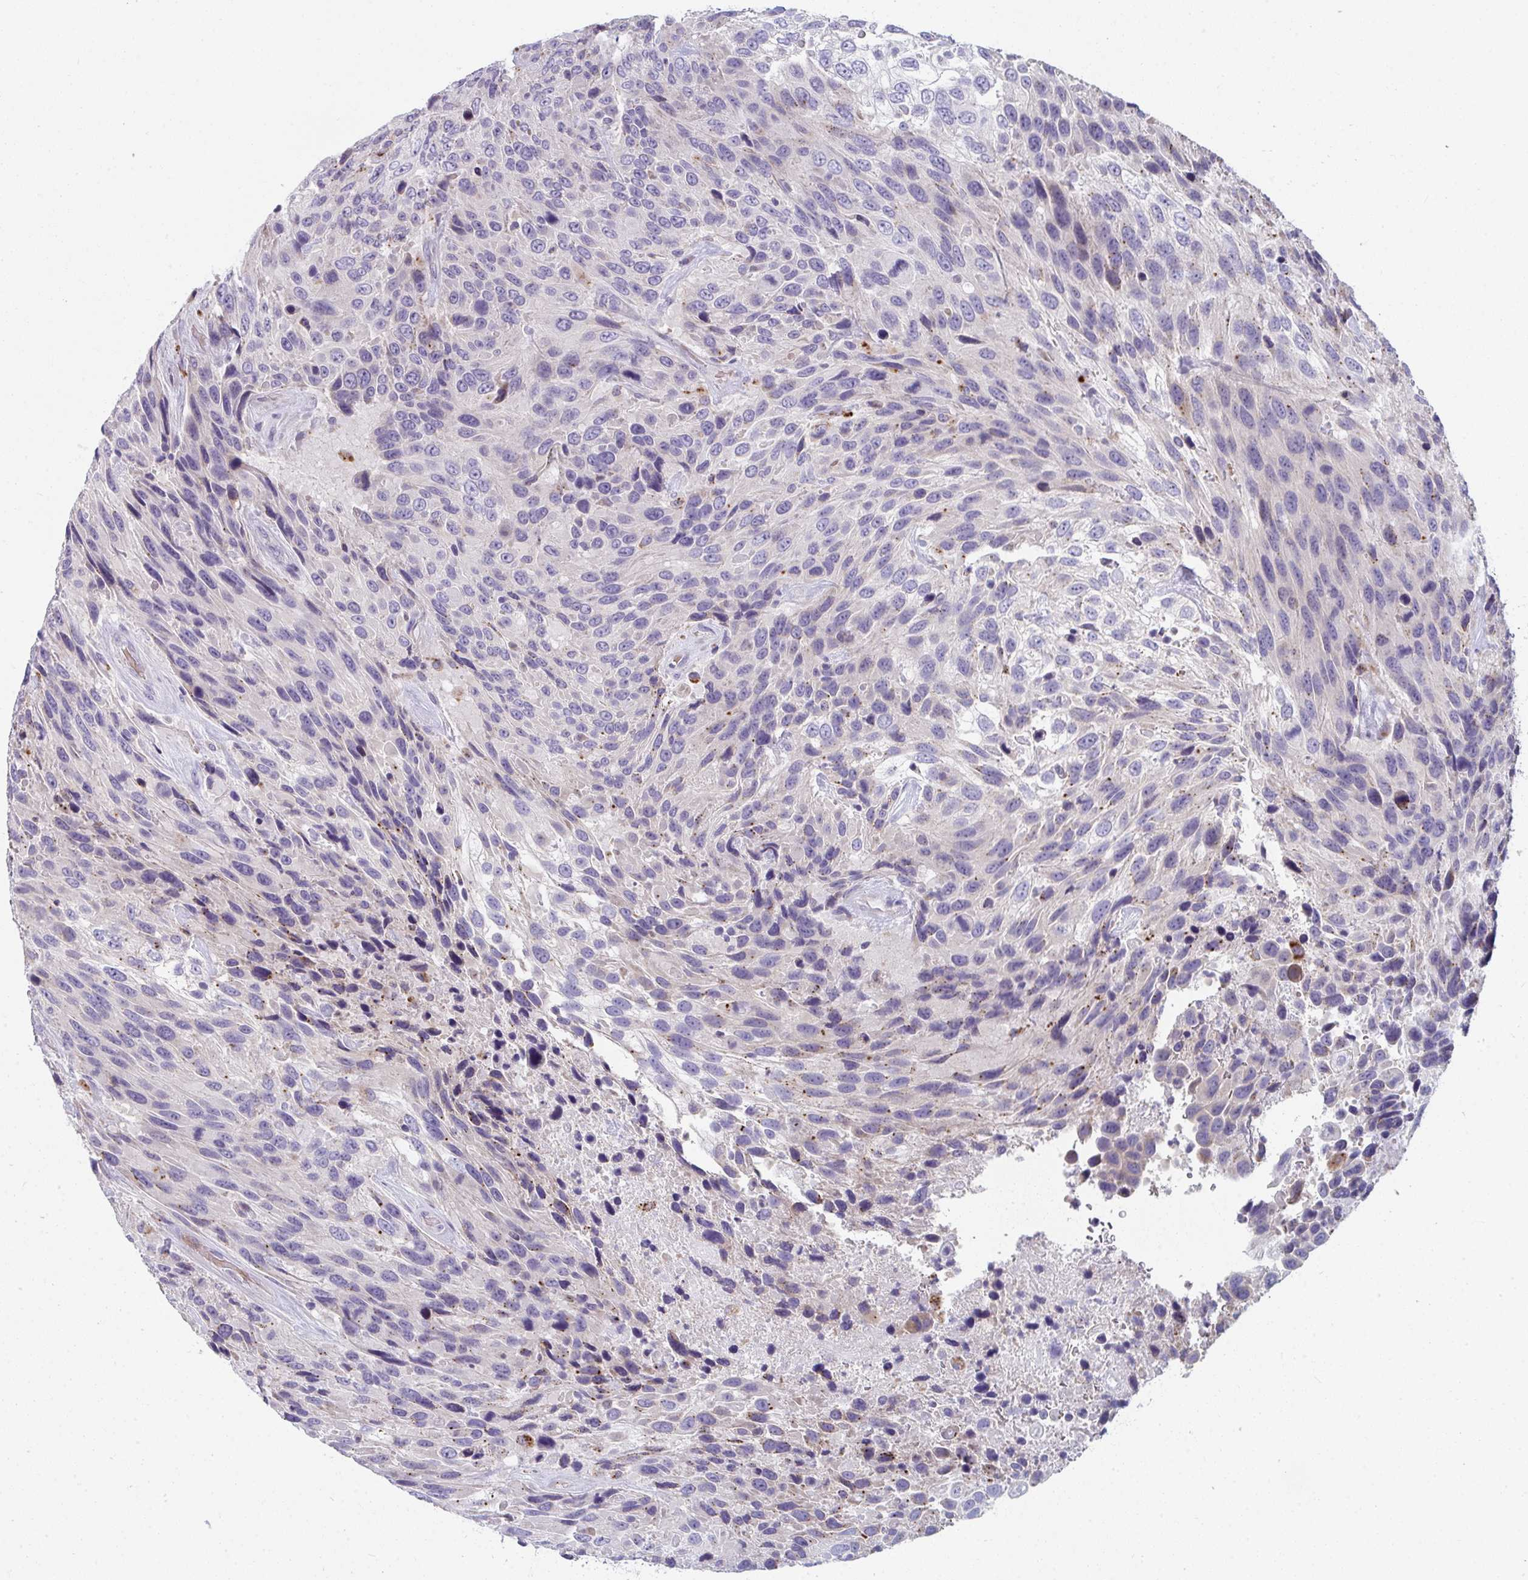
{"staining": {"intensity": "strong", "quantity": "<25%", "location": "cytoplasmic/membranous"}, "tissue": "urothelial cancer", "cell_type": "Tumor cells", "image_type": "cancer", "snomed": [{"axis": "morphology", "description": "Urothelial carcinoma, High grade"}, {"axis": "topography", "description": "Urinary bladder"}], "caption": "Protein expression analysis of urothelial carcinoma (high-grade) demonstrates strong cytoplasmic/membranous staining in about <25% of tumor cells. Nuclei are stained in blue.", "gene": "EIF1AD", "patient": {"sex": "female", "age": 70}}